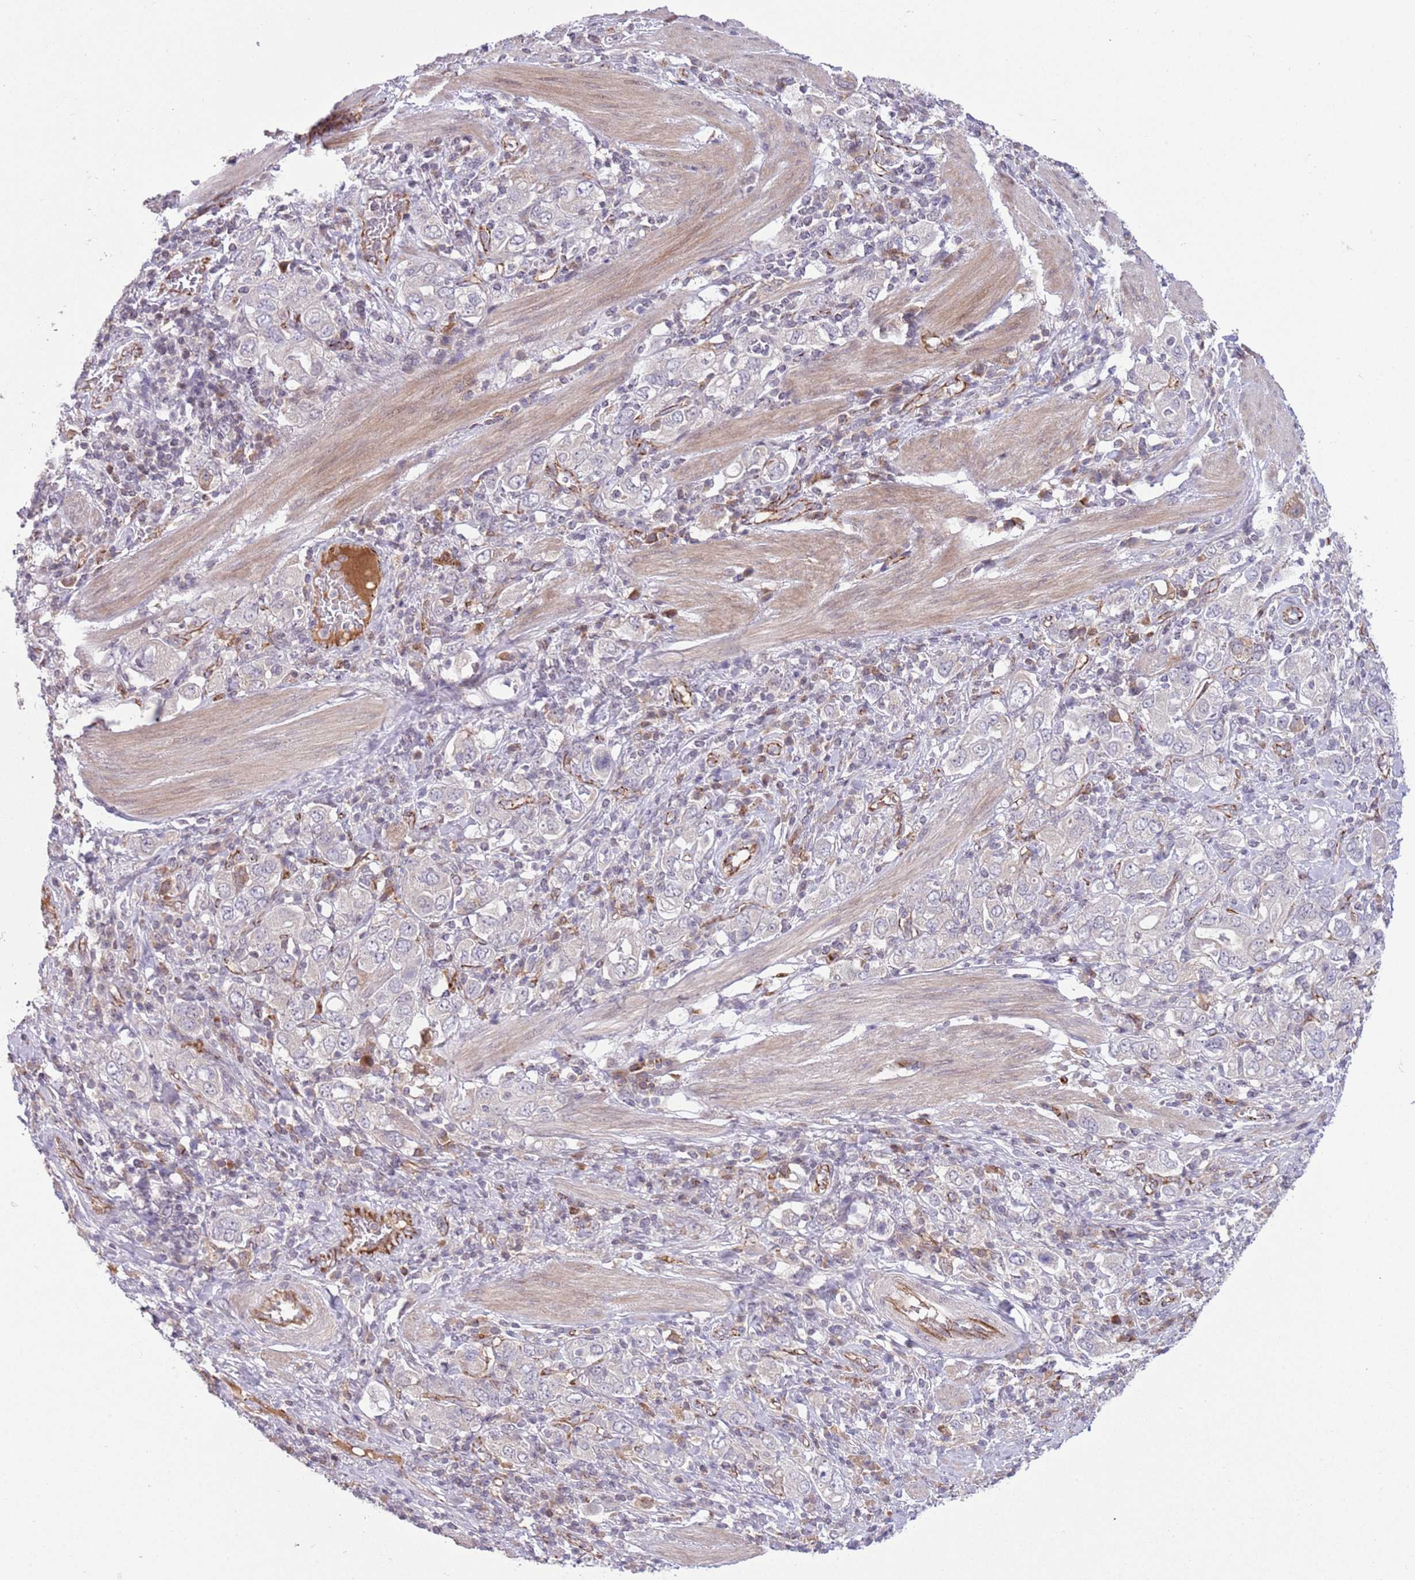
{"staining": {"intensity": "negative", "quantity": "none", "location": "none"}, "tissue": "stomach cancer", "cell_type": "Tumor cells", "image_type": "cancer", "snomed": [{"axis": "morphology", "description": "Adenocarcinoma, NOS"}, {"axis": "topography", "description": "Stomach, upper"}, {"axis": "topography", "description": "Stomach"}], "caption": "Stomach adenocarcinoma was stained to show a protein in brown. There is no significant expression in tumor cells. (IHC, brightfield microscopy, high magnification).", "gene": "DPP10", "patient": {"sex": "male", "age": 62}}